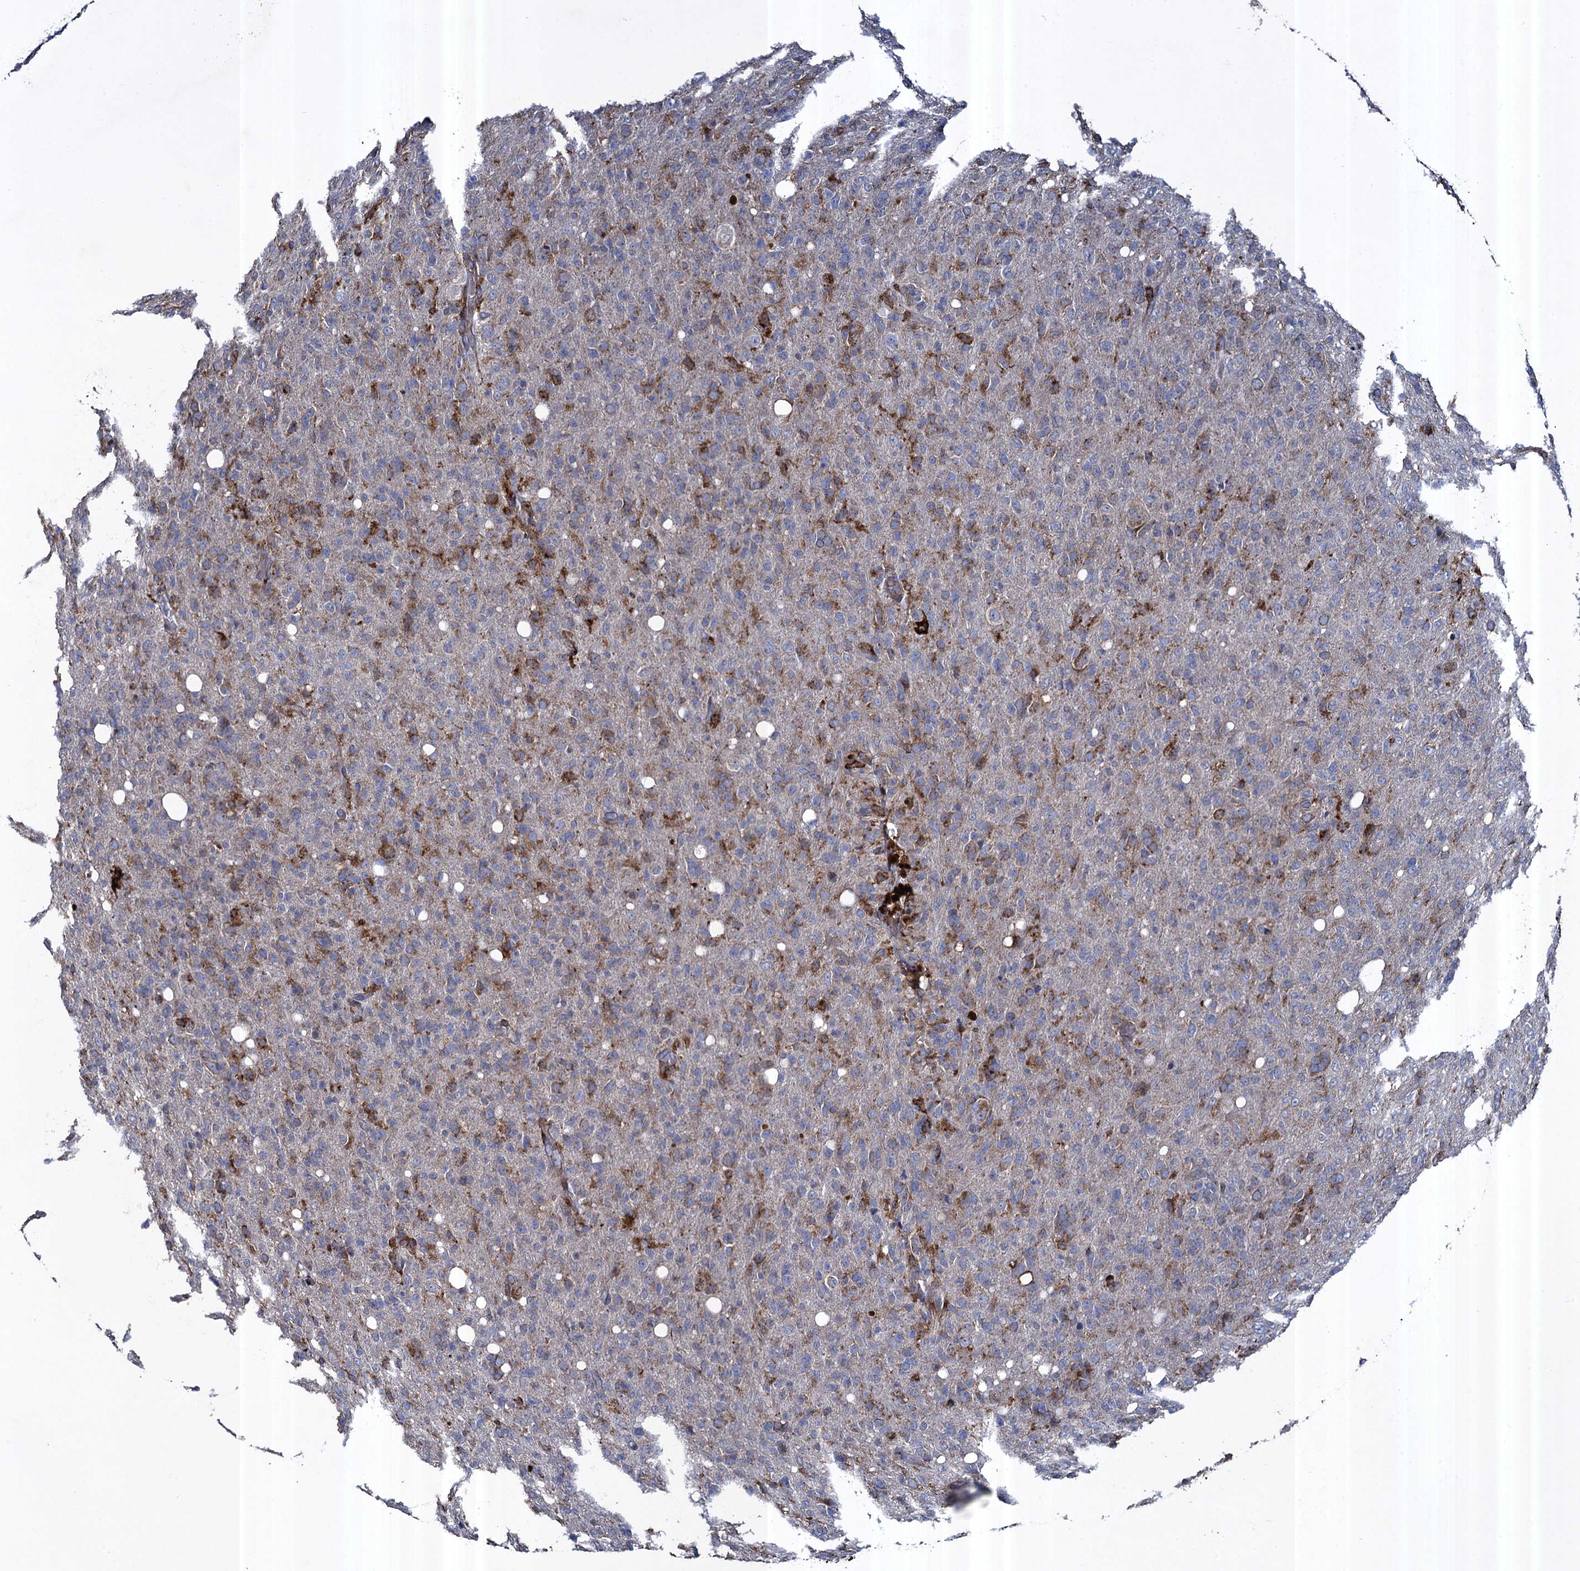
{"staining": {"intensity": "weak", "quantity": "<25%", "location": "cytoplasmic/membranous"}, "tissue": "glioma", "cell_type": "Tumor cells", "image_type": "cancer", "snomed": [{"axis": "morphology", "description": "Glioma, malignant, High grade"}, {"axis": "topography", "description": "Brain"}], "caption": "This is an IHC image of human glioma. There is no expression in tumor cells.", "gene": "TXNDC11", "patient": {"sex": "female", "age": 57}}